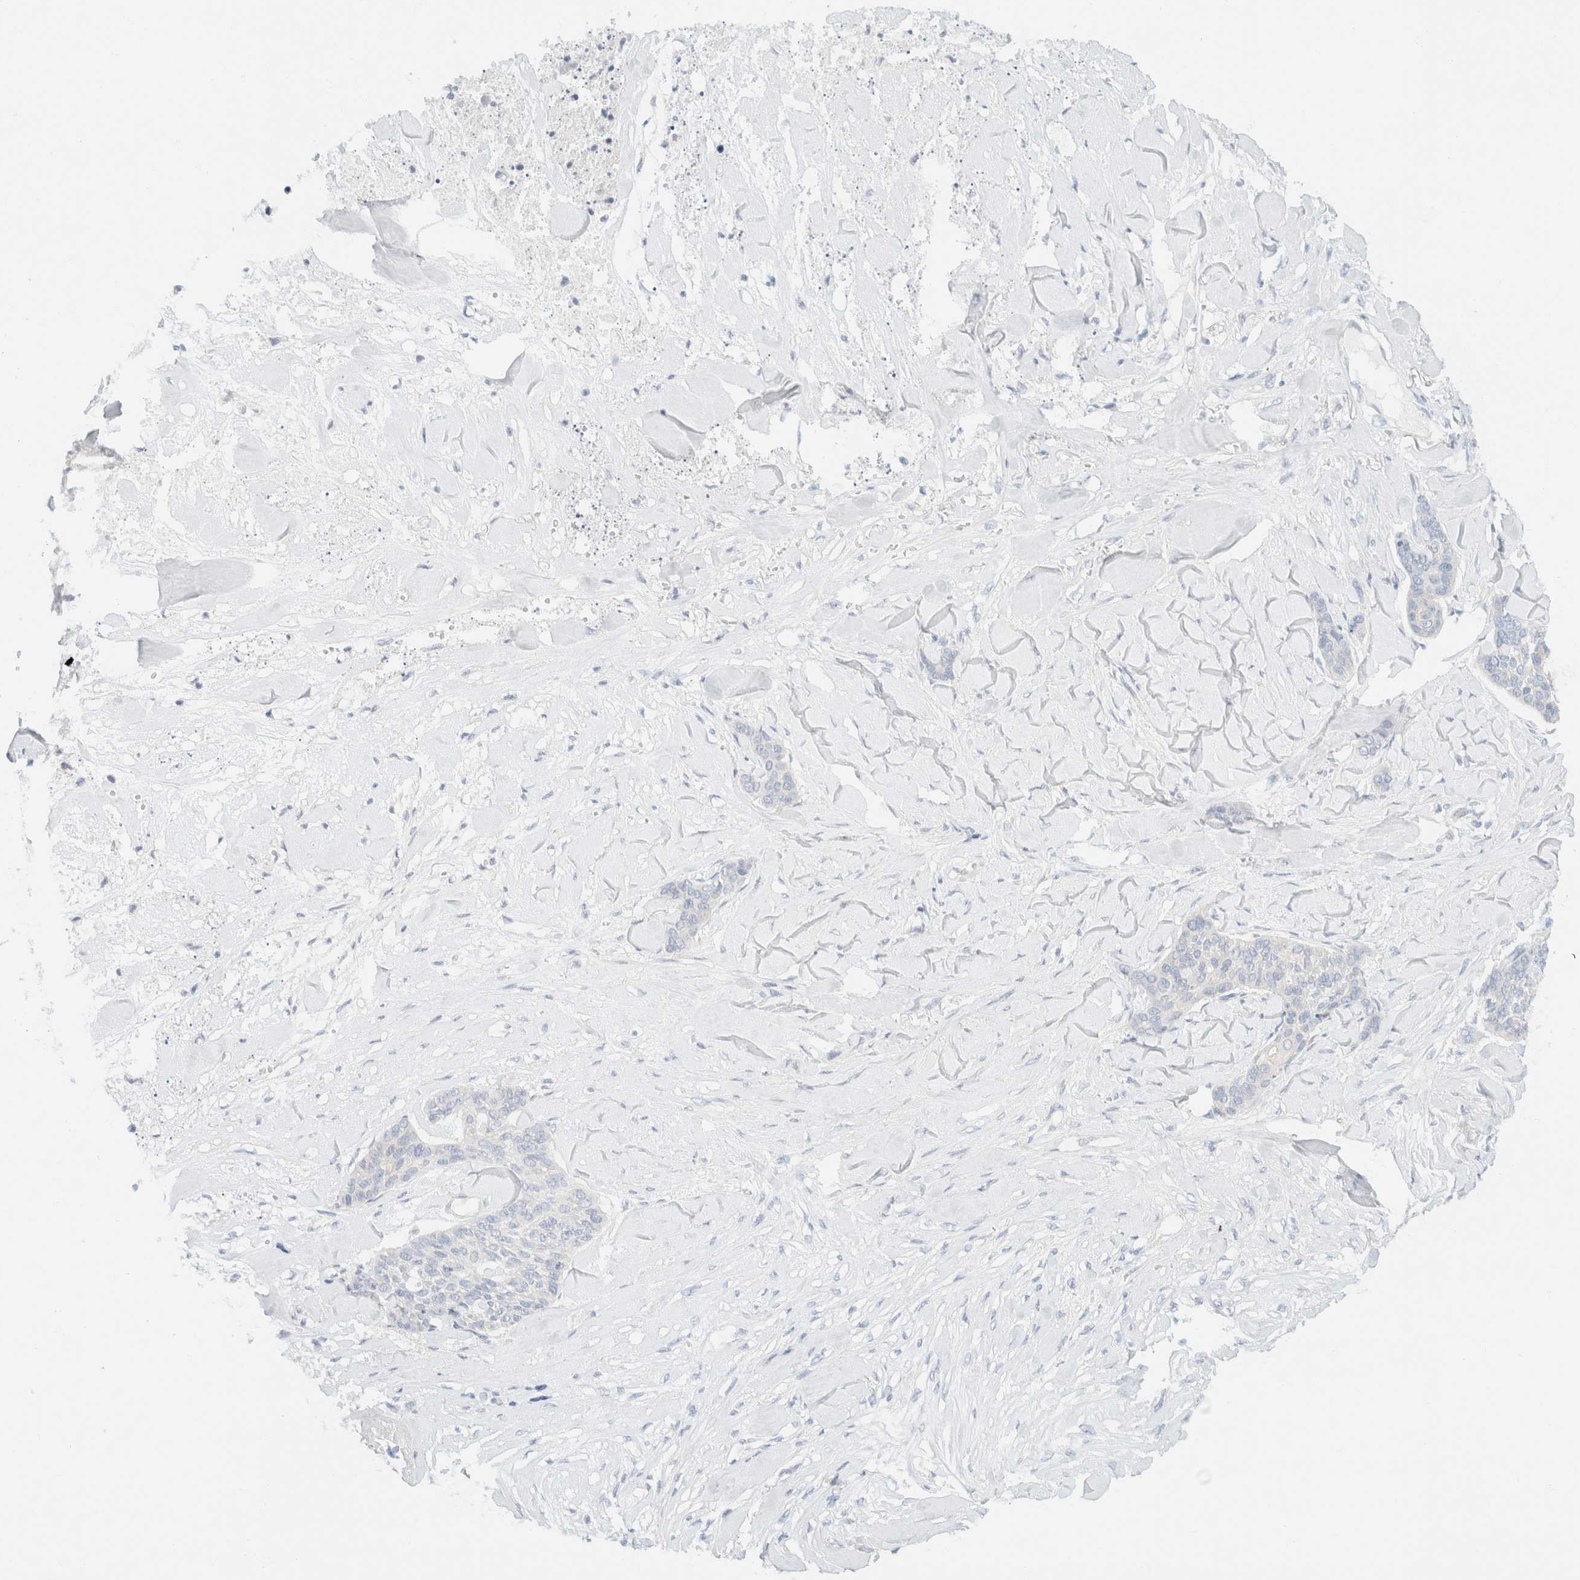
{"staining": {"intensity": "negative", "quantity": "none", "location": "none"}, "tissue": "skin cancer", "cell_type": "Tumor cells", "image_type": "cancer", "snomed": [{"axis": "morphology", "description": "Basal cell carcinoma"}, {"axis": "topography", "description": "Skin"}], "caption": "Immunohistochemical staining of human skin basal cell carcinoma exhibits no significant expression in tumor cells.", "gene": "SH3GLB2", "patient": {"sex": "female", "age": 64}}